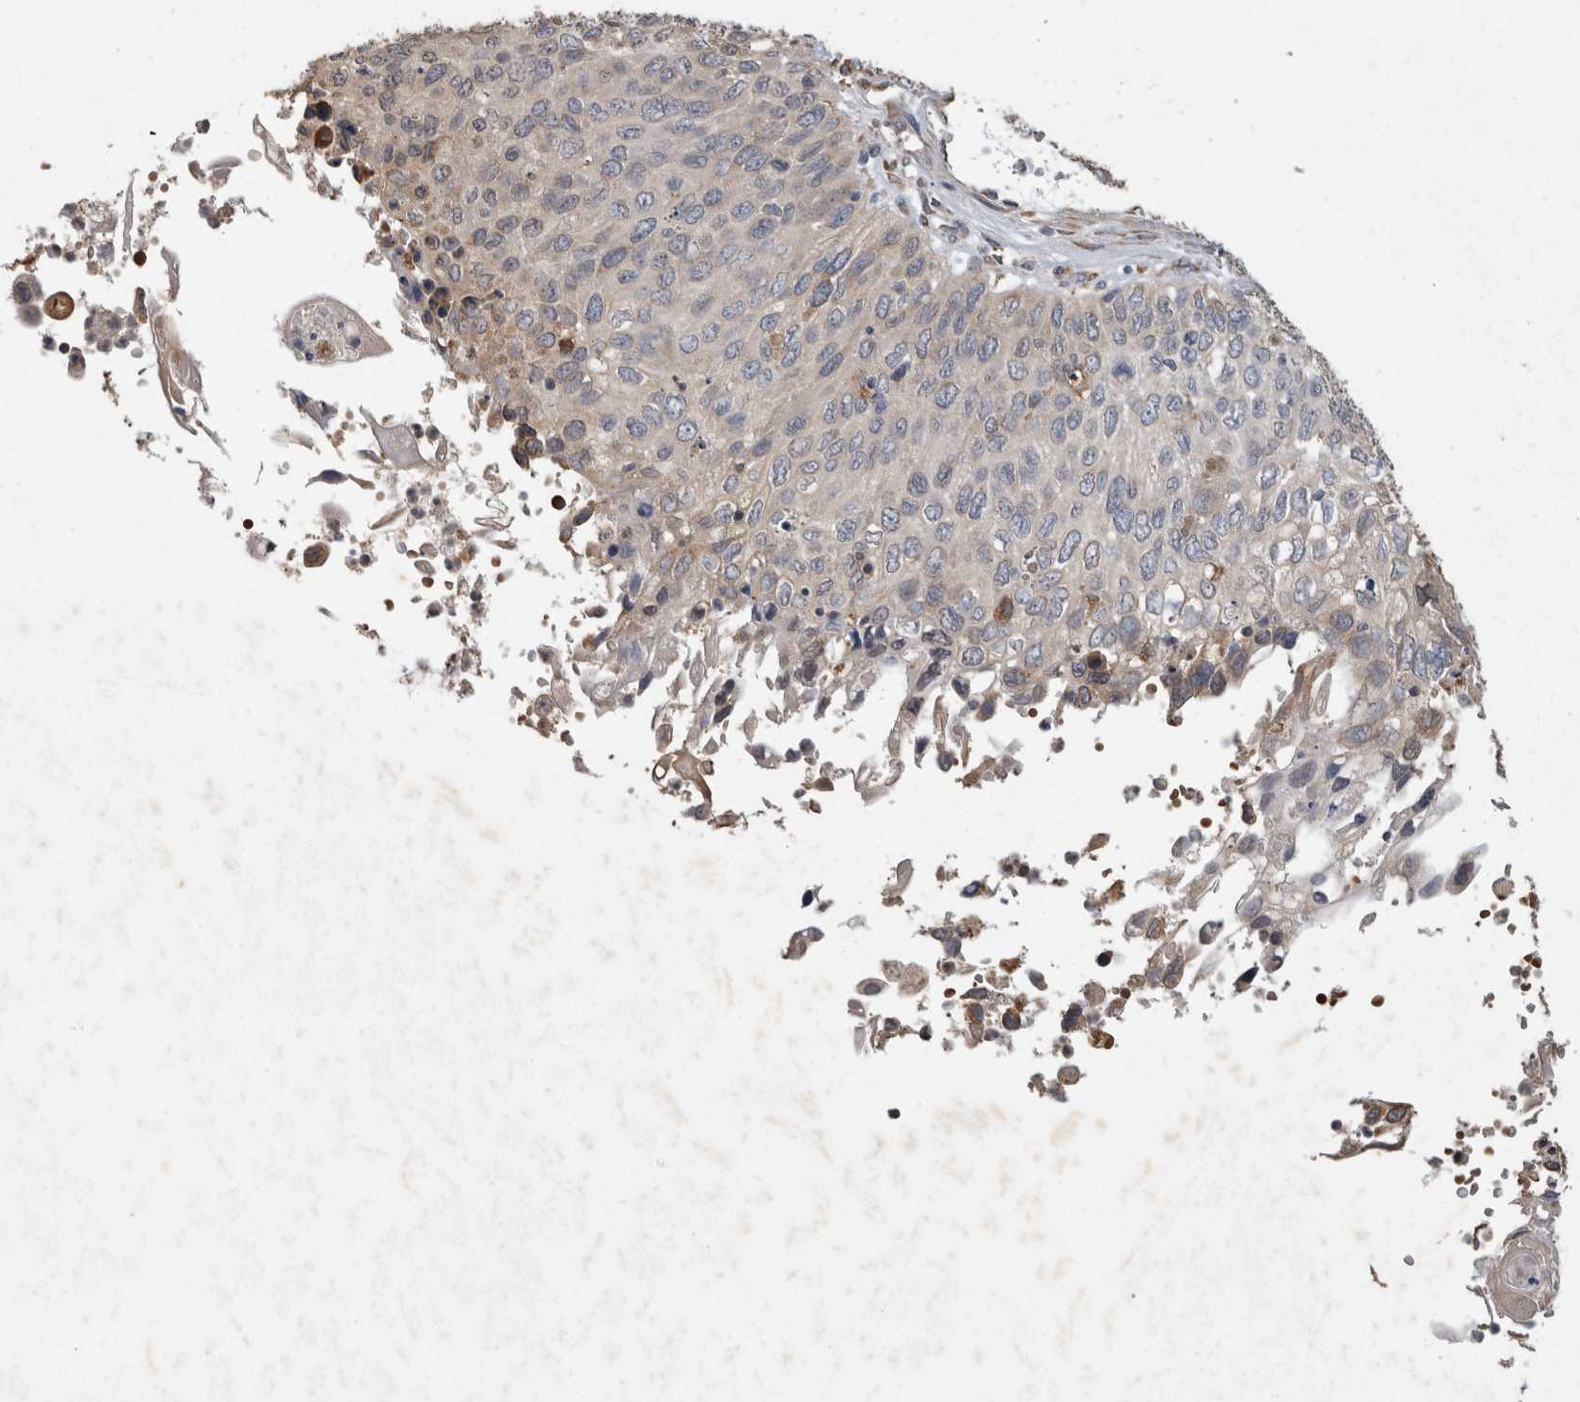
{"staining": {"intensity": "moderate", "quantity": "<25%", "location": "cytoplasmic/membranous"}, "tissue": "cervical cancer", "cell_type": "Tumor cells", "image_type": "cancer", "snomed": [{"axis": "morphology", "description": "Squamous cell carcinoma, NOS"}, {"axis": "topography", "description": "Cervix"}], "caption": "DAB immunohistochemical staining of cervical squamous cell carcinoma exhibits moderate cytoplasmic/membranous protein positivity in approximately <25% of tumor cells. (Stains: DAB in brown, nuclei in blue, Microscopy: brightfield microscopy at high magnification).", "gene": "ADGRL3", "patient": {"sex": "female", "age": 70}}